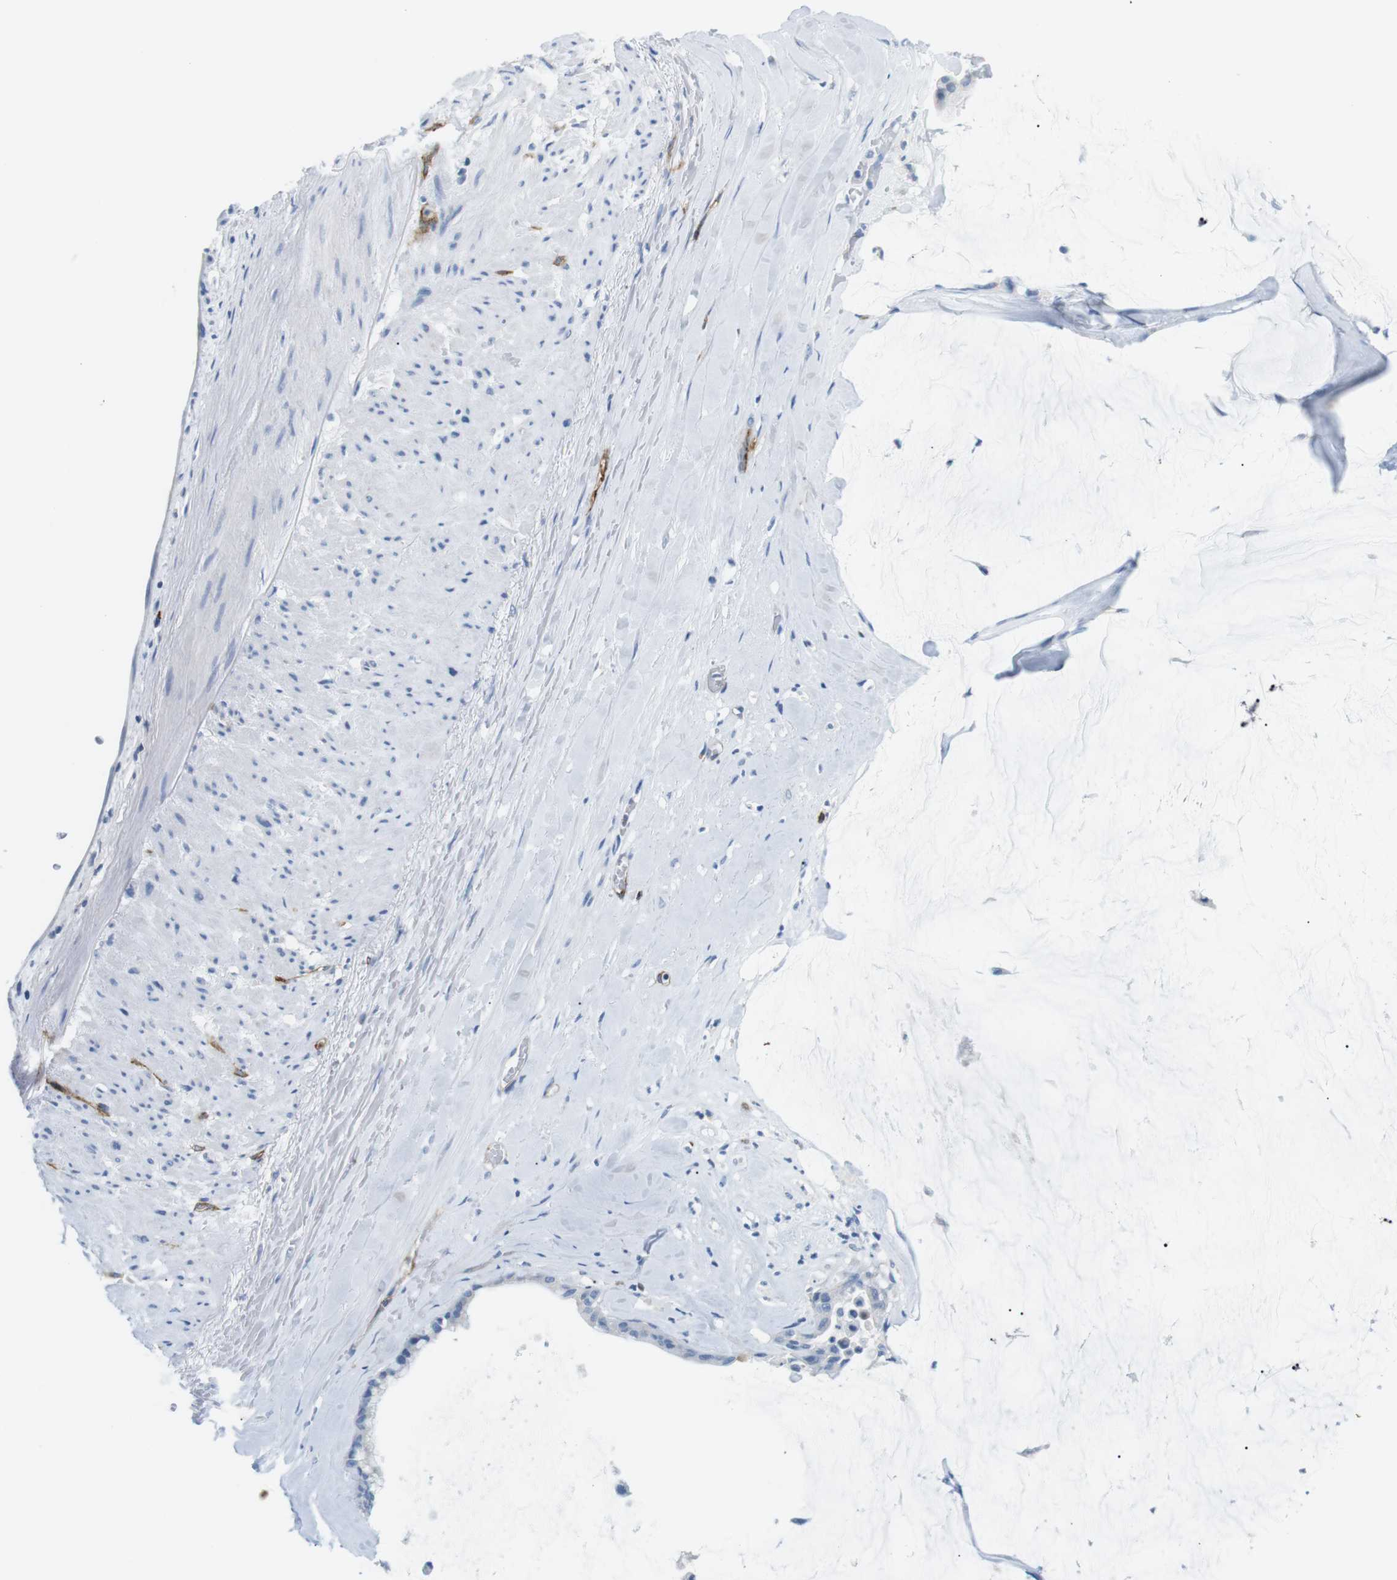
{"staining": {"intensity": "negative", "quantity": "none", "location": "none"}, "tissue": "pancreatic cancer", "cell_type": "Tumor cells", "image_type": "cancer", "snomed": [{"axis": "morphology", "description": "Adenocarcinoma, NOS"}, {"axis": "topography", "description": "Pancreas"}], "caption": "A histopathology image of pancreatic cancer (adenocarcinoma) stained for a protein displays no brown staining in tumor cells.", "gene": "TNFRSF4", "patient": {"sex": "male", "age": 41}}